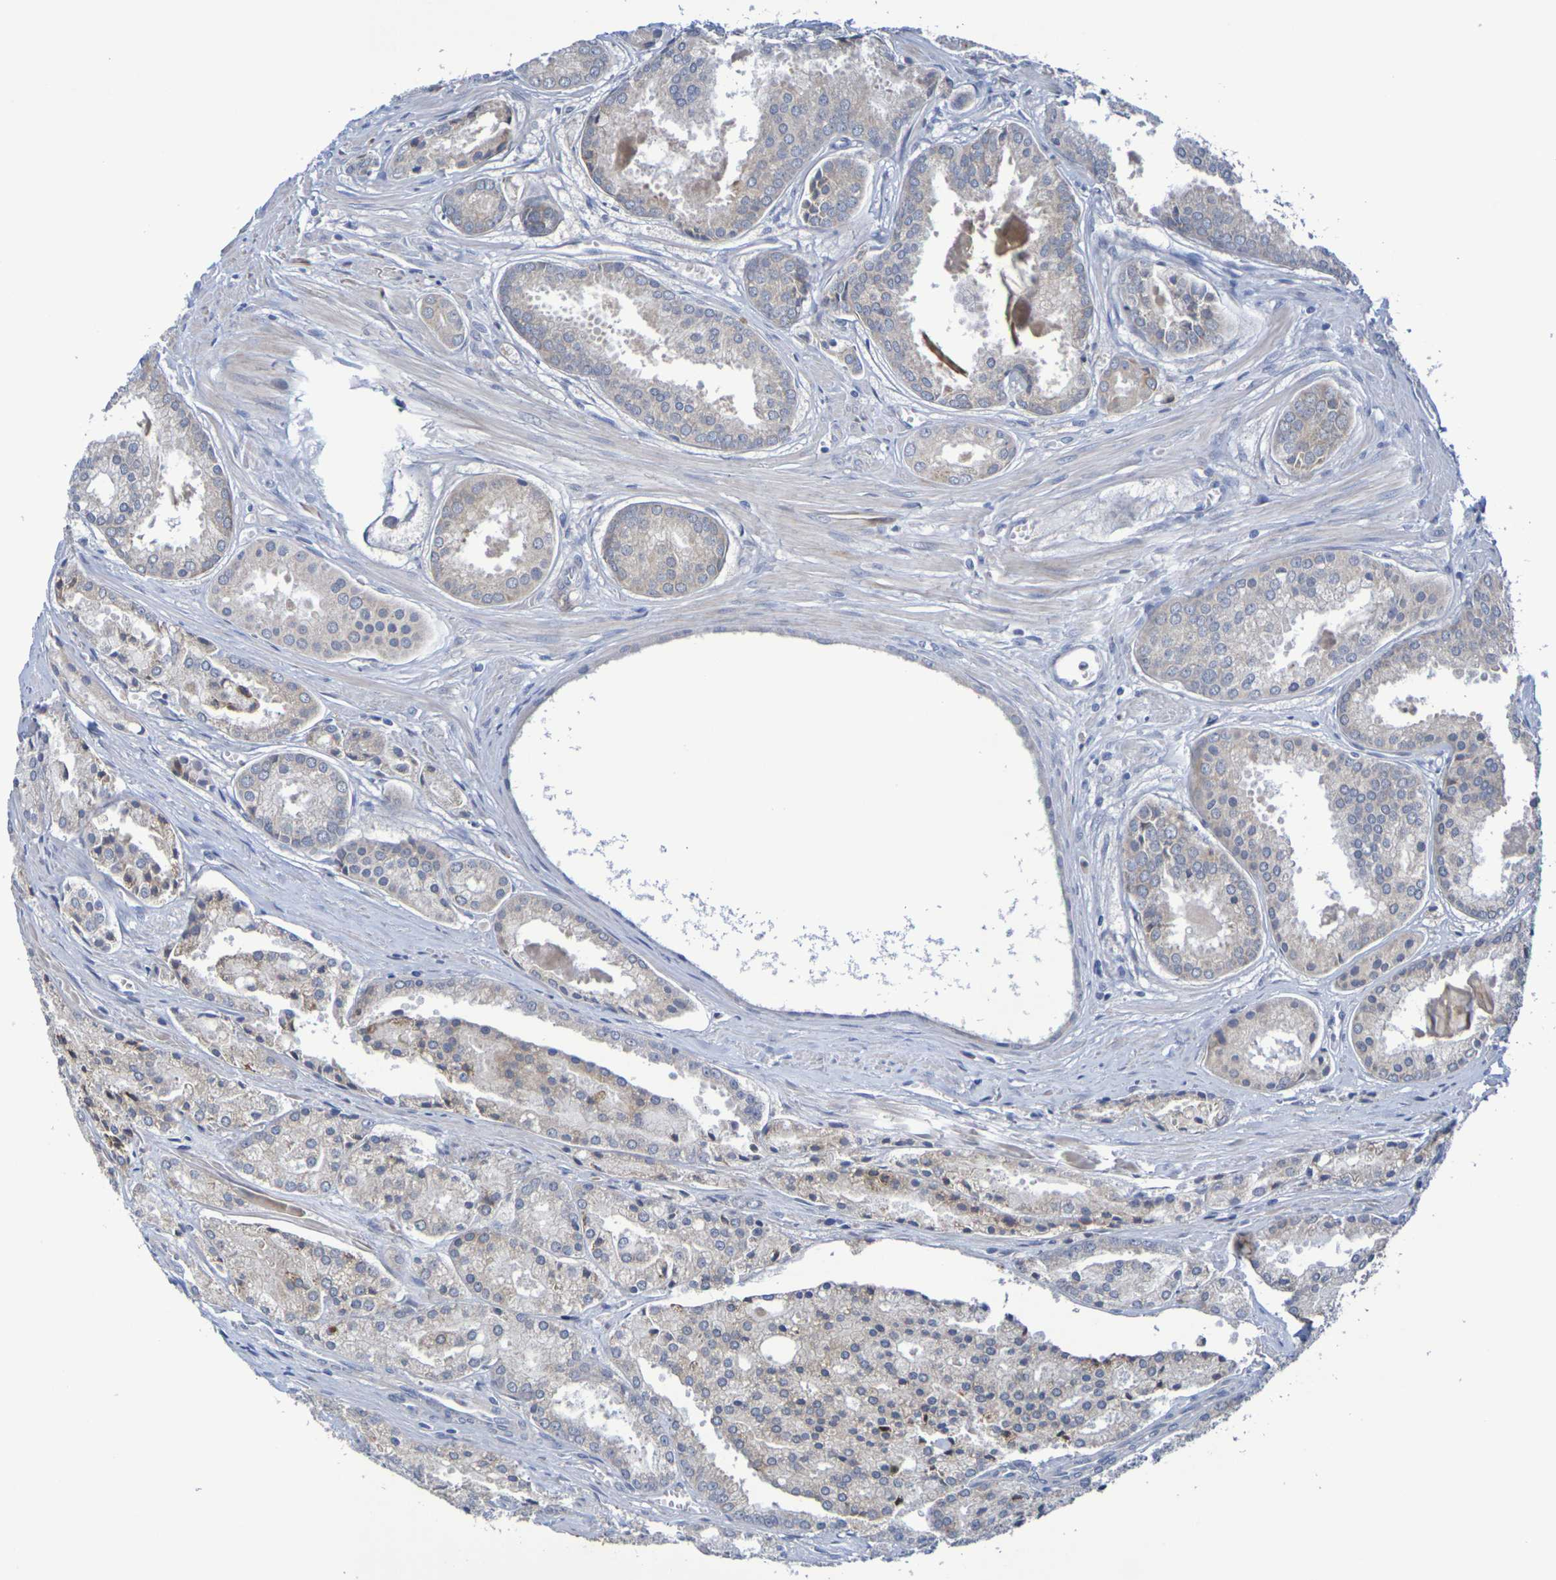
{"staining": {"intensity": "weak", "quantity": "<25%", "location": "cytoplasmic/membranous"}, "tissue": "prostate cancer", "cell_type": "Tumor cells", "image_type": "cancer", "snomed": [{"axis": "morphology", "description": "Adenocarcinoma, Low grade"}, {"axis": "topography", "description": "Prostate"}], "caption": "This is an immunohistochemistry micrograph of adenocarcinoma (low-grade) (prostate). There is no expression in tumor cells.", "gene": "SDC4", "patient": {"sex": "male", "age": 64}}